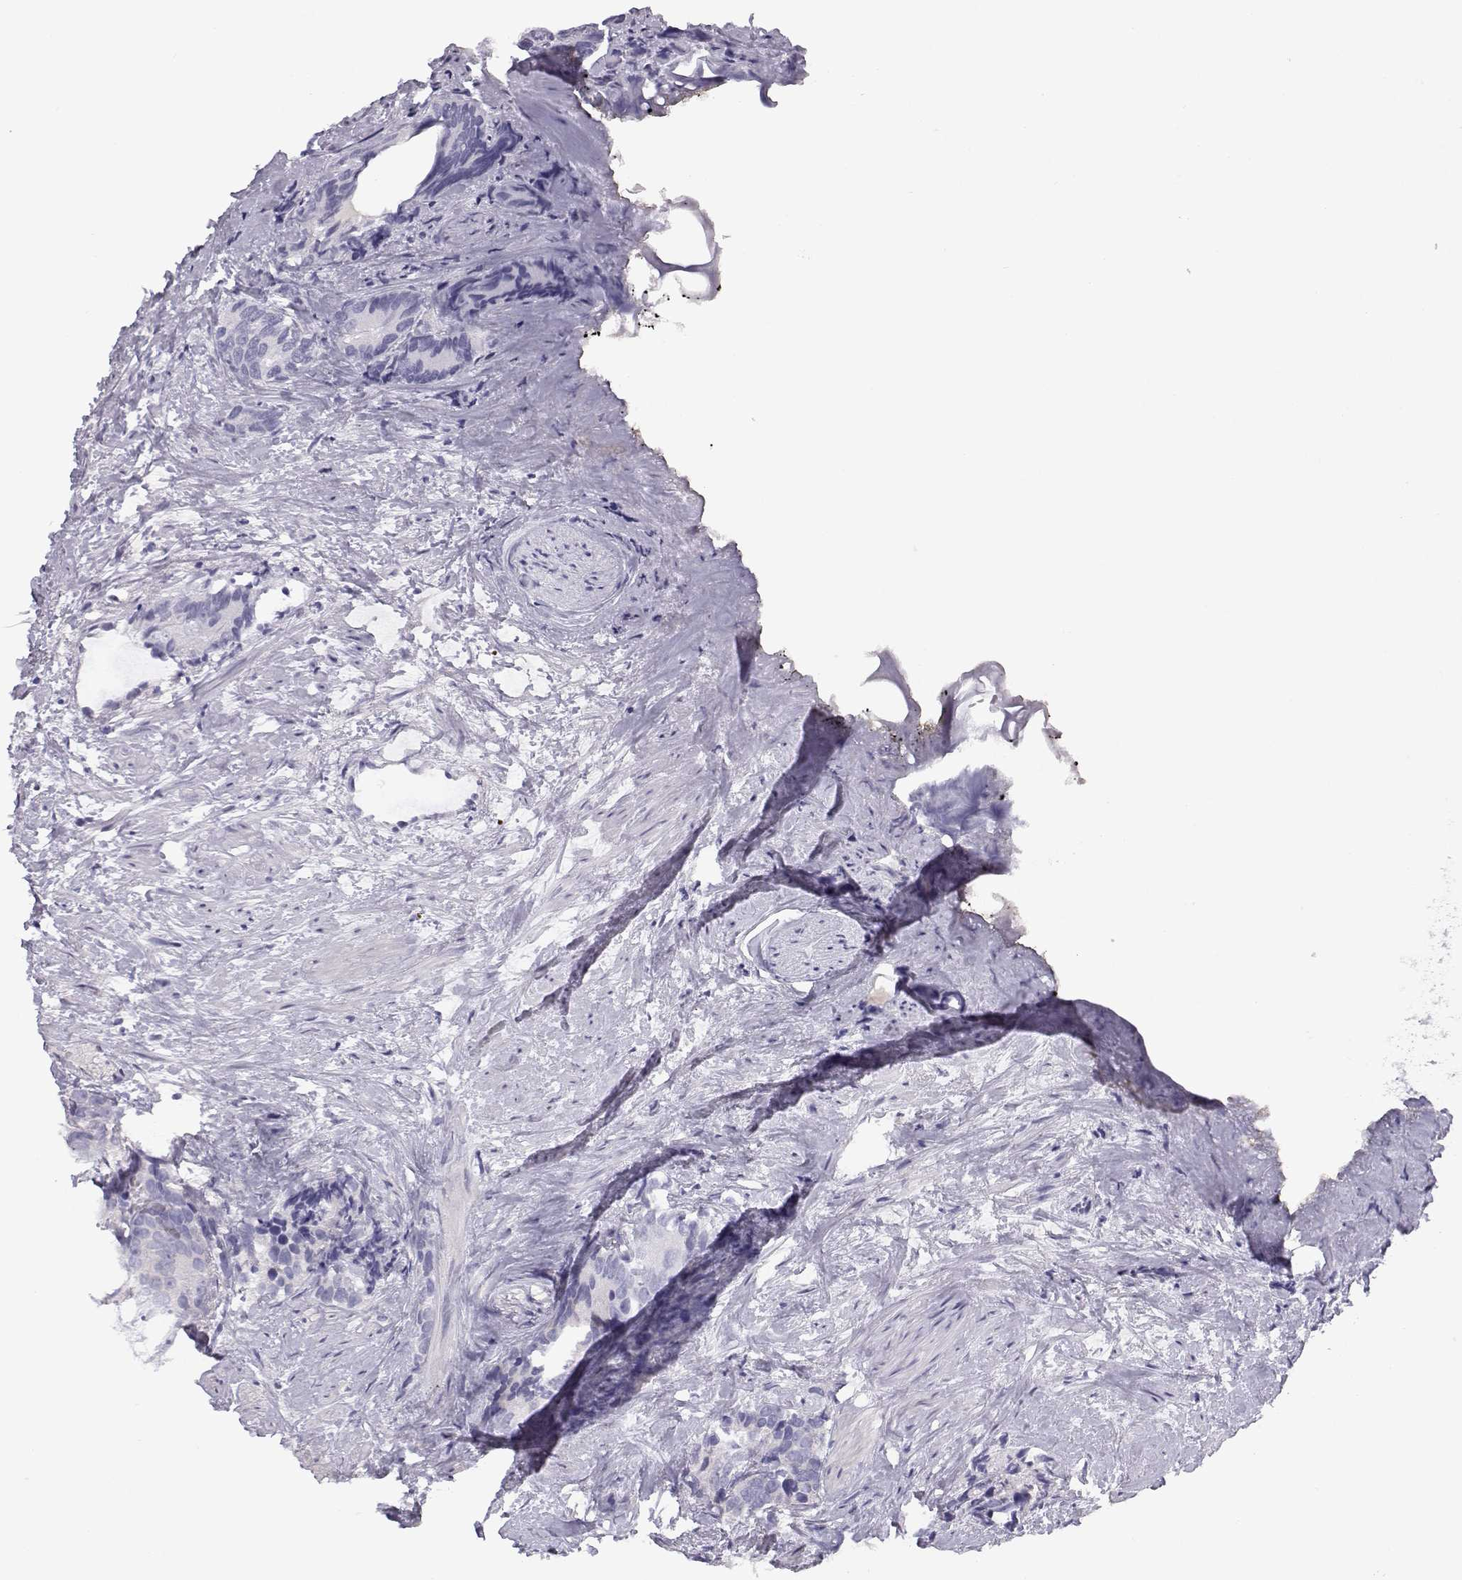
{"staining": {"intensity": "negative", "quantity": "none", "location": "none"}, "tissue": "prostate cancer", "cell_type": "Tumor cells", "image_type": "cancer", "snomed": [{"axis": "morphology", "description": "Adenocarcinoma, High grade"}, {"axis": "topography", "description": "Prostate"}], "caption": "Immunohistochemistry of prostate high-grade adenocarcinoma reveals no expression in tumor cells.", "gene": "KCNMB4", "patient": {"sex": "male", "age": 90}}